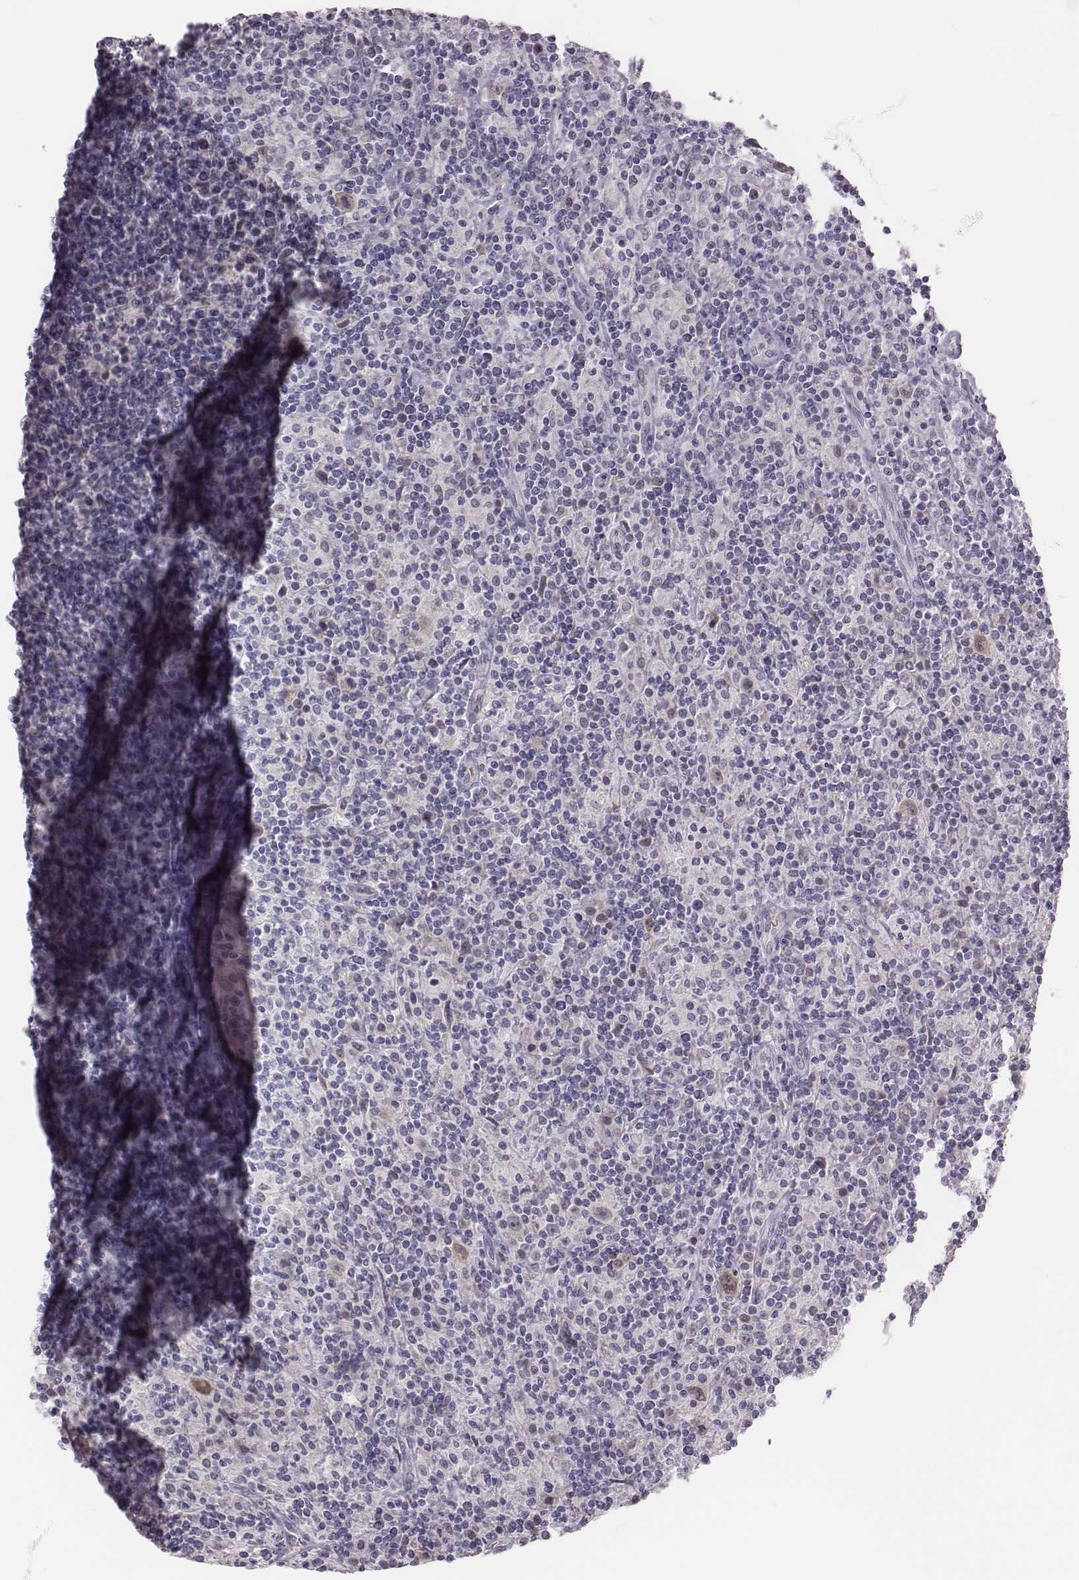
{"staining": {"intensity": "negative", "quantity": "none", "location": "none"}, "tissue": "lymphoma", "cell_type": "Tumor cells", "image_type": "cancer", "snomed": [{"axis": "morphology", "description": "Hodgkin's disease, NOS"}, {"axis": "topography", "description": "Lymph node"}], "caption": "Protein analysis of lymphoma exhibits no significant staining in tumor cells.", "gene": "PBK", "patient": {"sex": "male", "age": 70}}